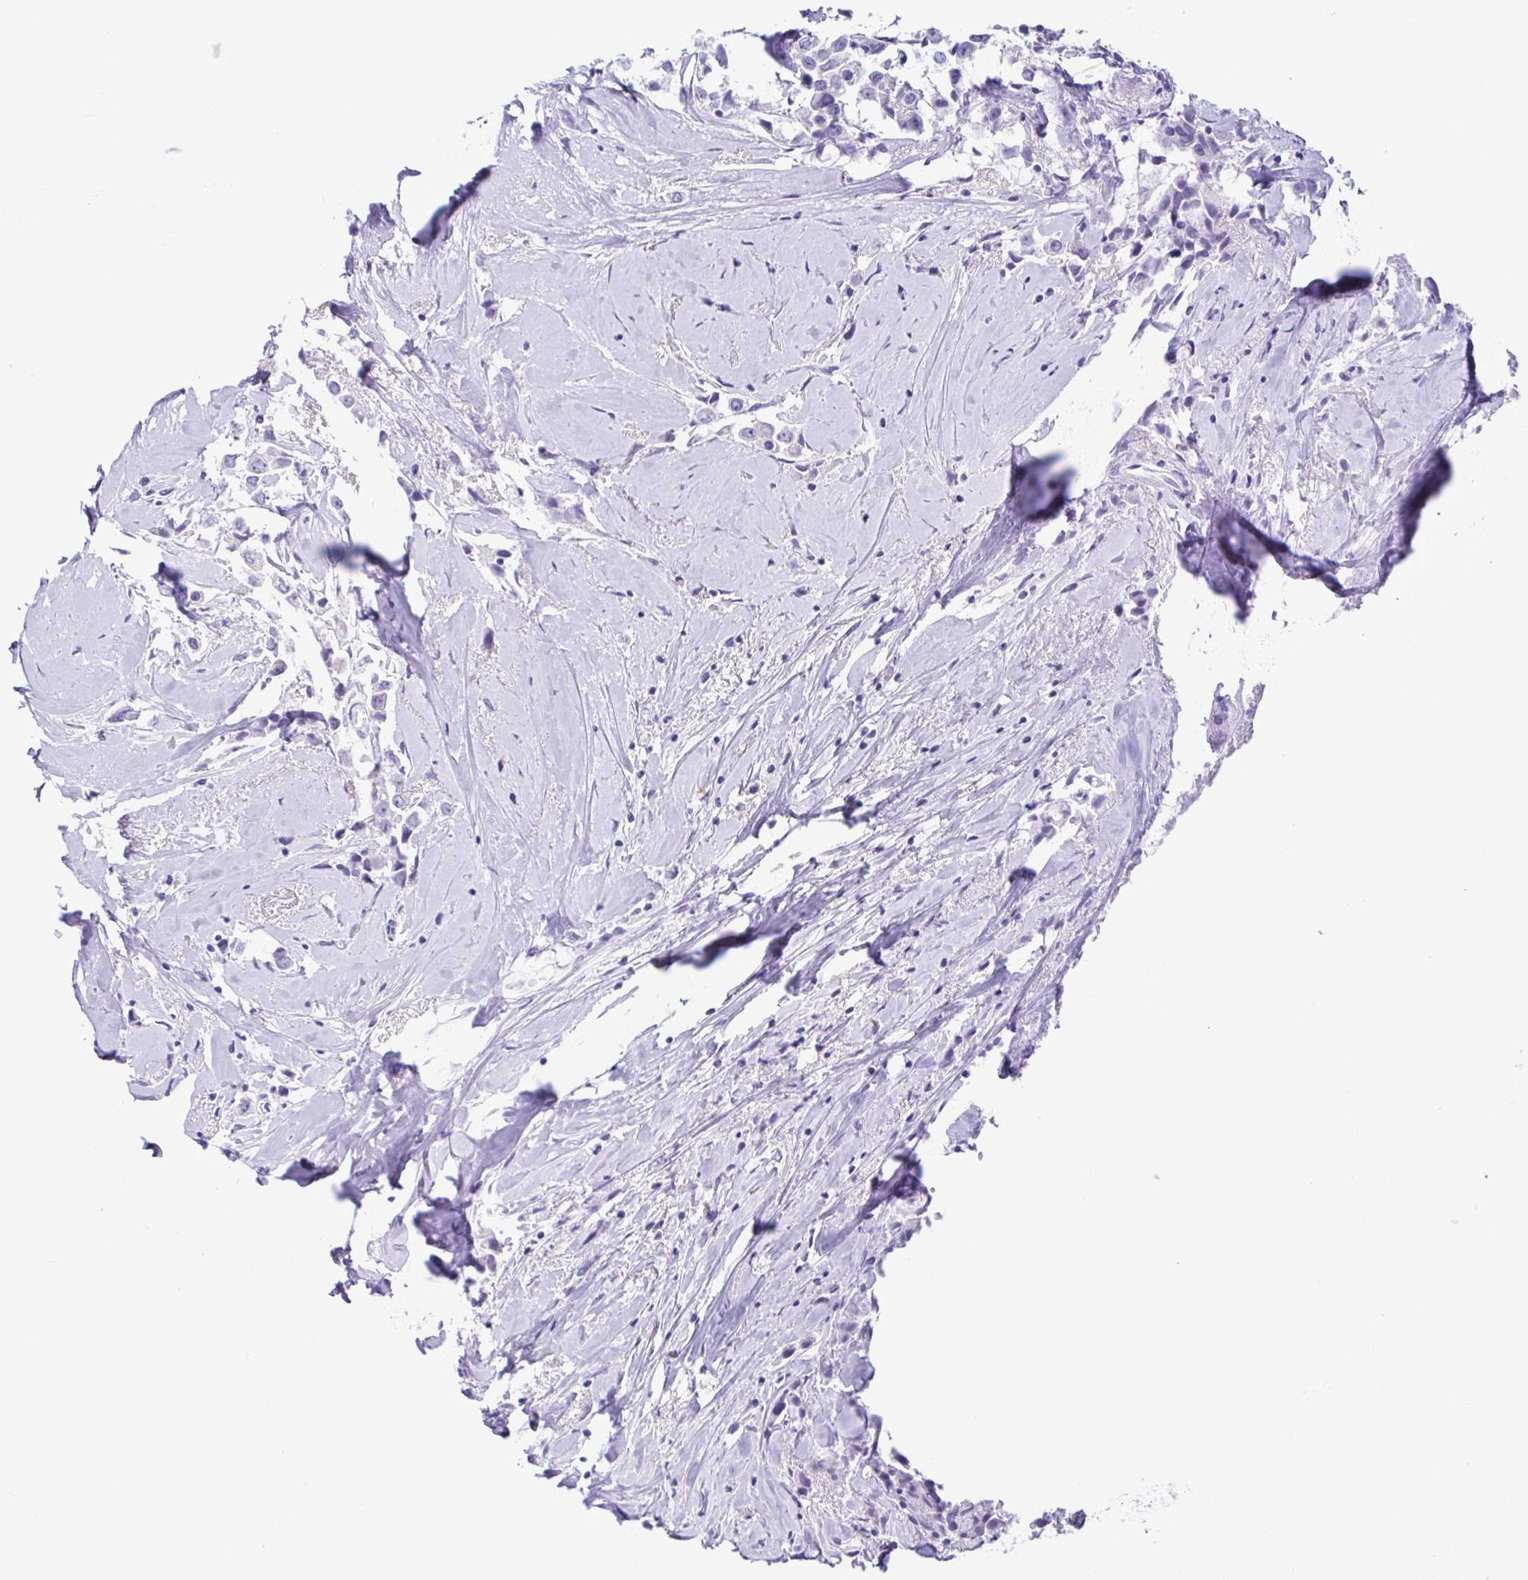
{"staining": {"intensity": "negative", "quantity": "none", "location": "none"}, "tissue": "breast cancer", "cell_type": "Tumor cells", "image_type": "cancer", "snomed": [{"axis": "morphology", "description": "Duct carcinoma"}, {"axis": "topography", "description": "Breast"}], "caption": "IHC image of neoplastic tissue: breast cancer stained with DAB (3,3'-diaminobenzidine) exhibits no significant protein expression in tumor cells.", "gene": "ACTRT3", "patient": {"sex": "female", "age": 61}}